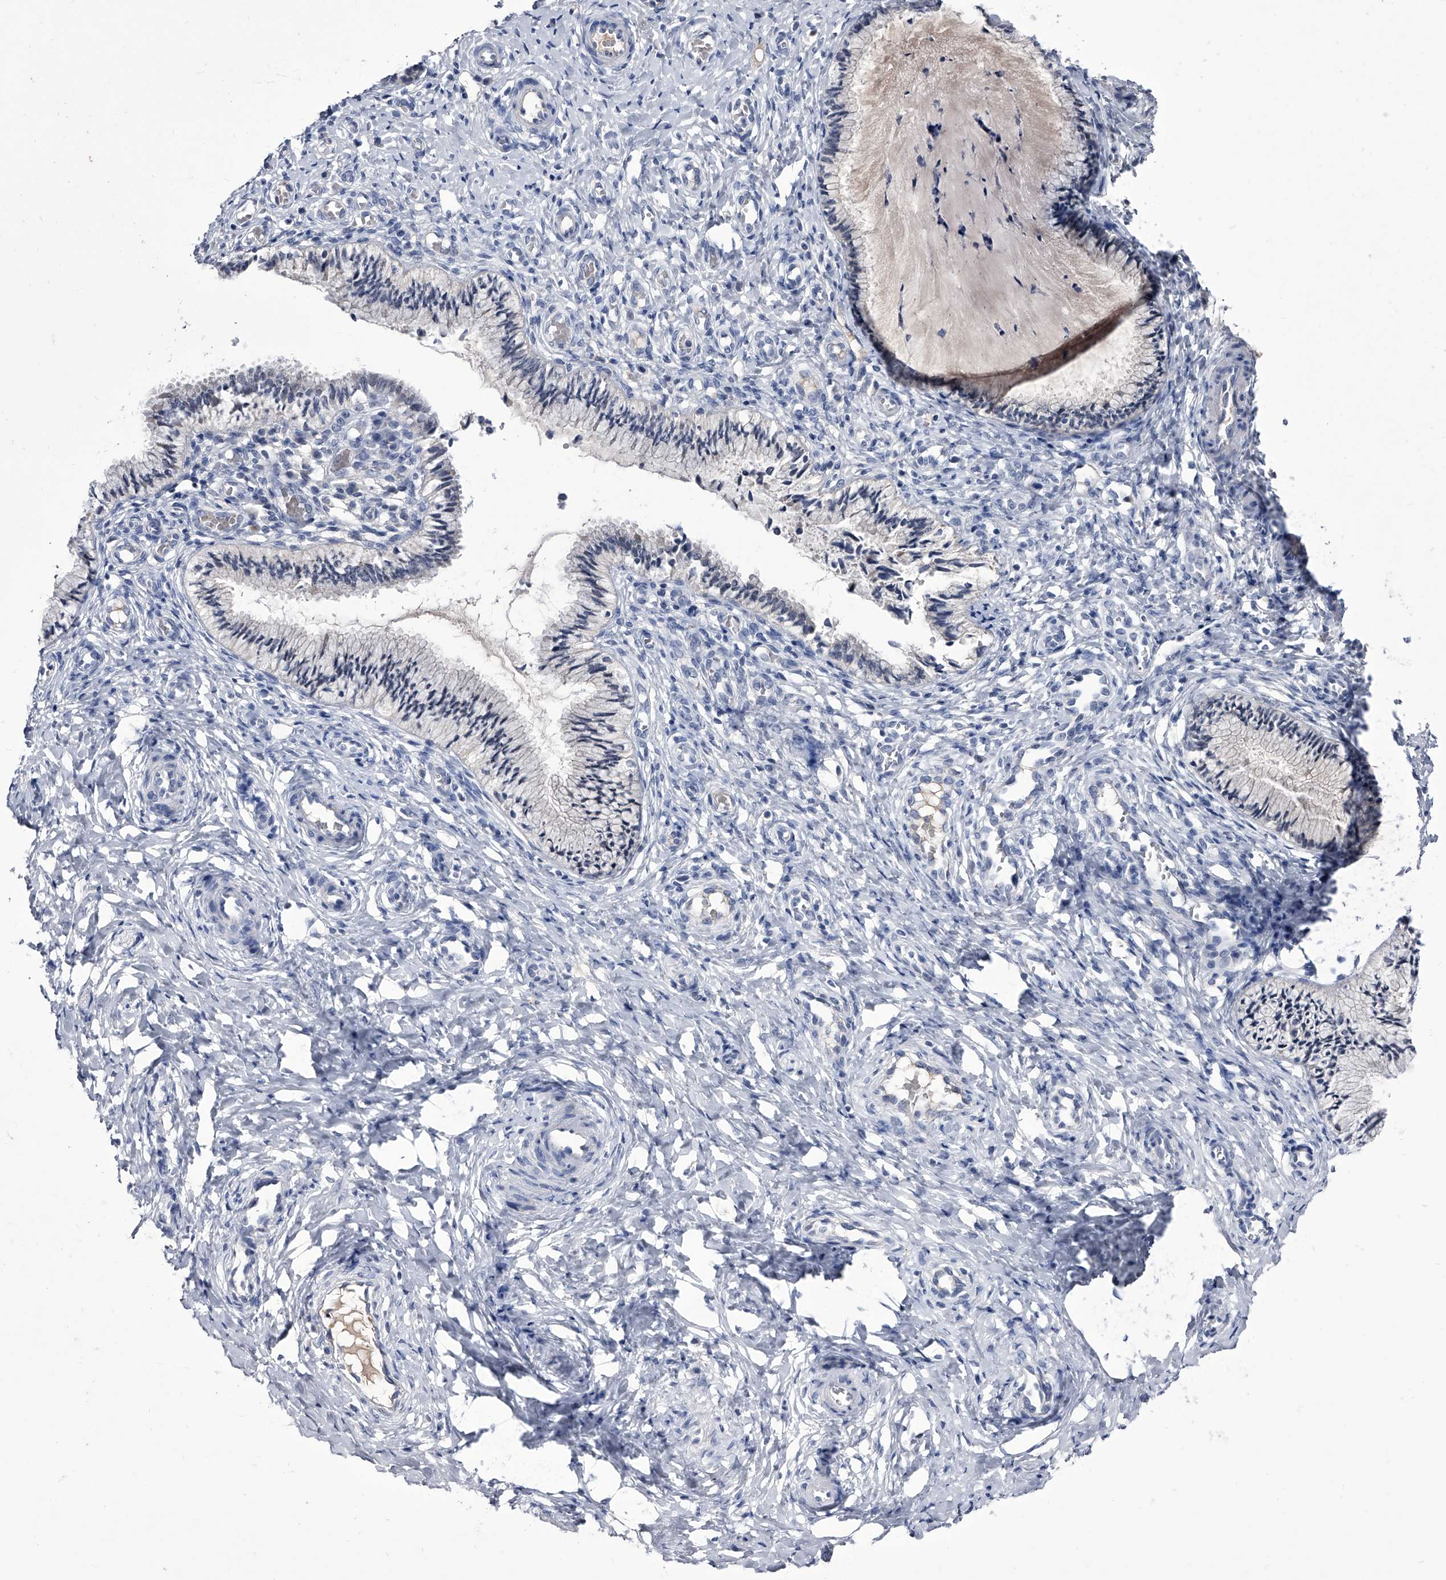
{"staining": {"intensity": "negative", "quantity": "none", "location": "none"}, "tissue": "cervix", "cell_type": "Glandular cells", "image_type": "normal", "snomed": [{"axis": "morphology", "description": "Normal tissue, NOS"}, {"axis": "topography", "description": "Cervix"}], "caption": "A high-resolution photomicrograph shows immunohistochemistry staining of normal cervix, which demonstrates no significant positivity in glandular cells. (Brightfield microscopy of DAB (3,3'-diaminobenzidine) immunohistochemistry (IHC) at high magnification).", "gene": "CRISP2", "patient": {"sex": "female", "age": 27}}